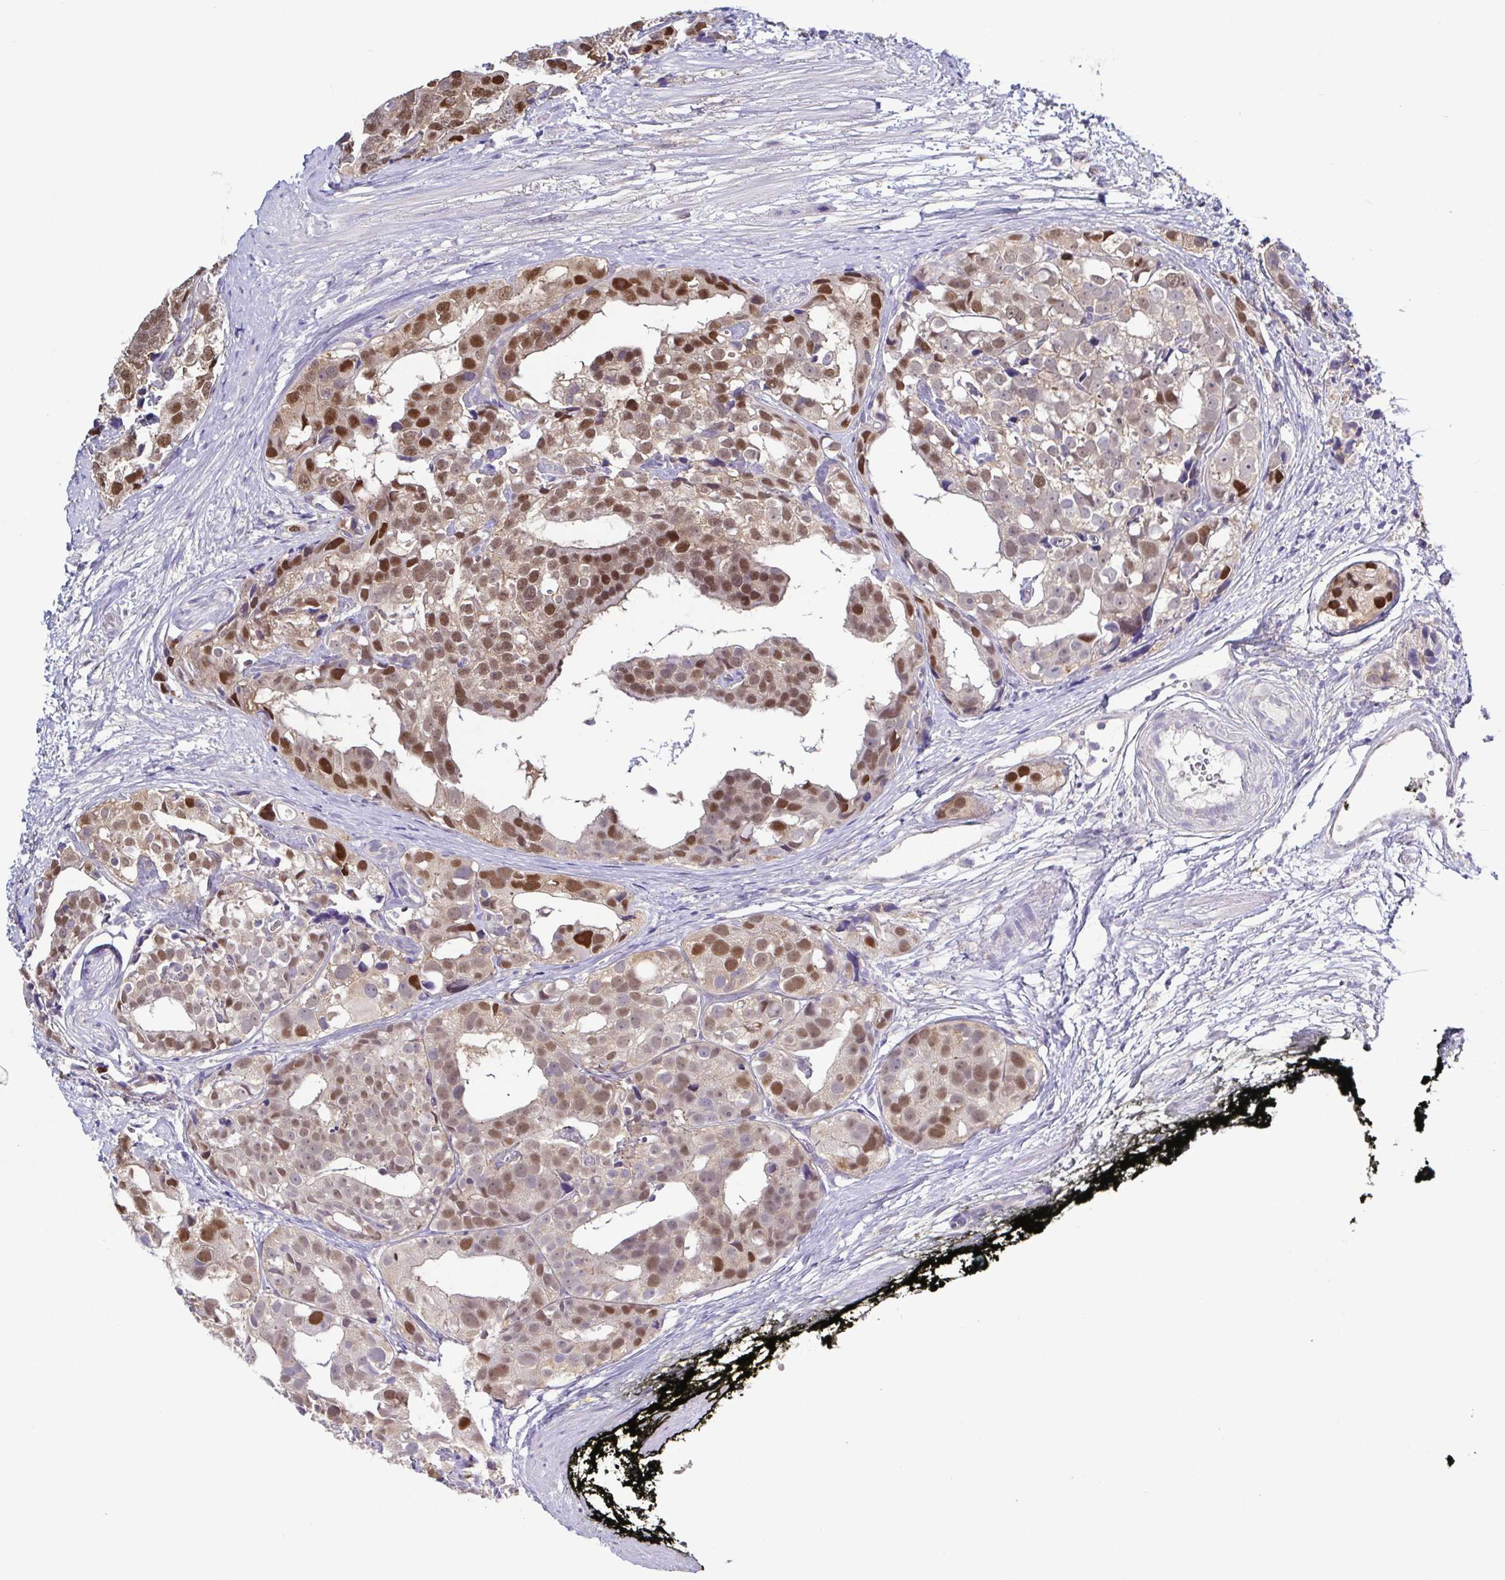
{"staining": {"intensity": "strong", "quantity": "25%-75%", "location": "nuclear"}, "tissue": "prostate cancer", "cell_type": "Tumor cells", "image_type": "cancer", "snomed": [{"axis": "morphology", "description": "Adenocarcinoma, High grade"}, {"axis": "topography", "description": "Prostate"}], "caption": "A high amount of strong nuclear staining is appreciated in approximately 25%-75% of tumor cells in prostate cancer tissue. The staining was performed using DAB (3,3'-diaminobenzidine), with brown indicating positive protein expression. Nuclei are stained blue with hematoxylin.", "gene": "UBE2Q1", "patient": {"sex": "male", "age": 71}}